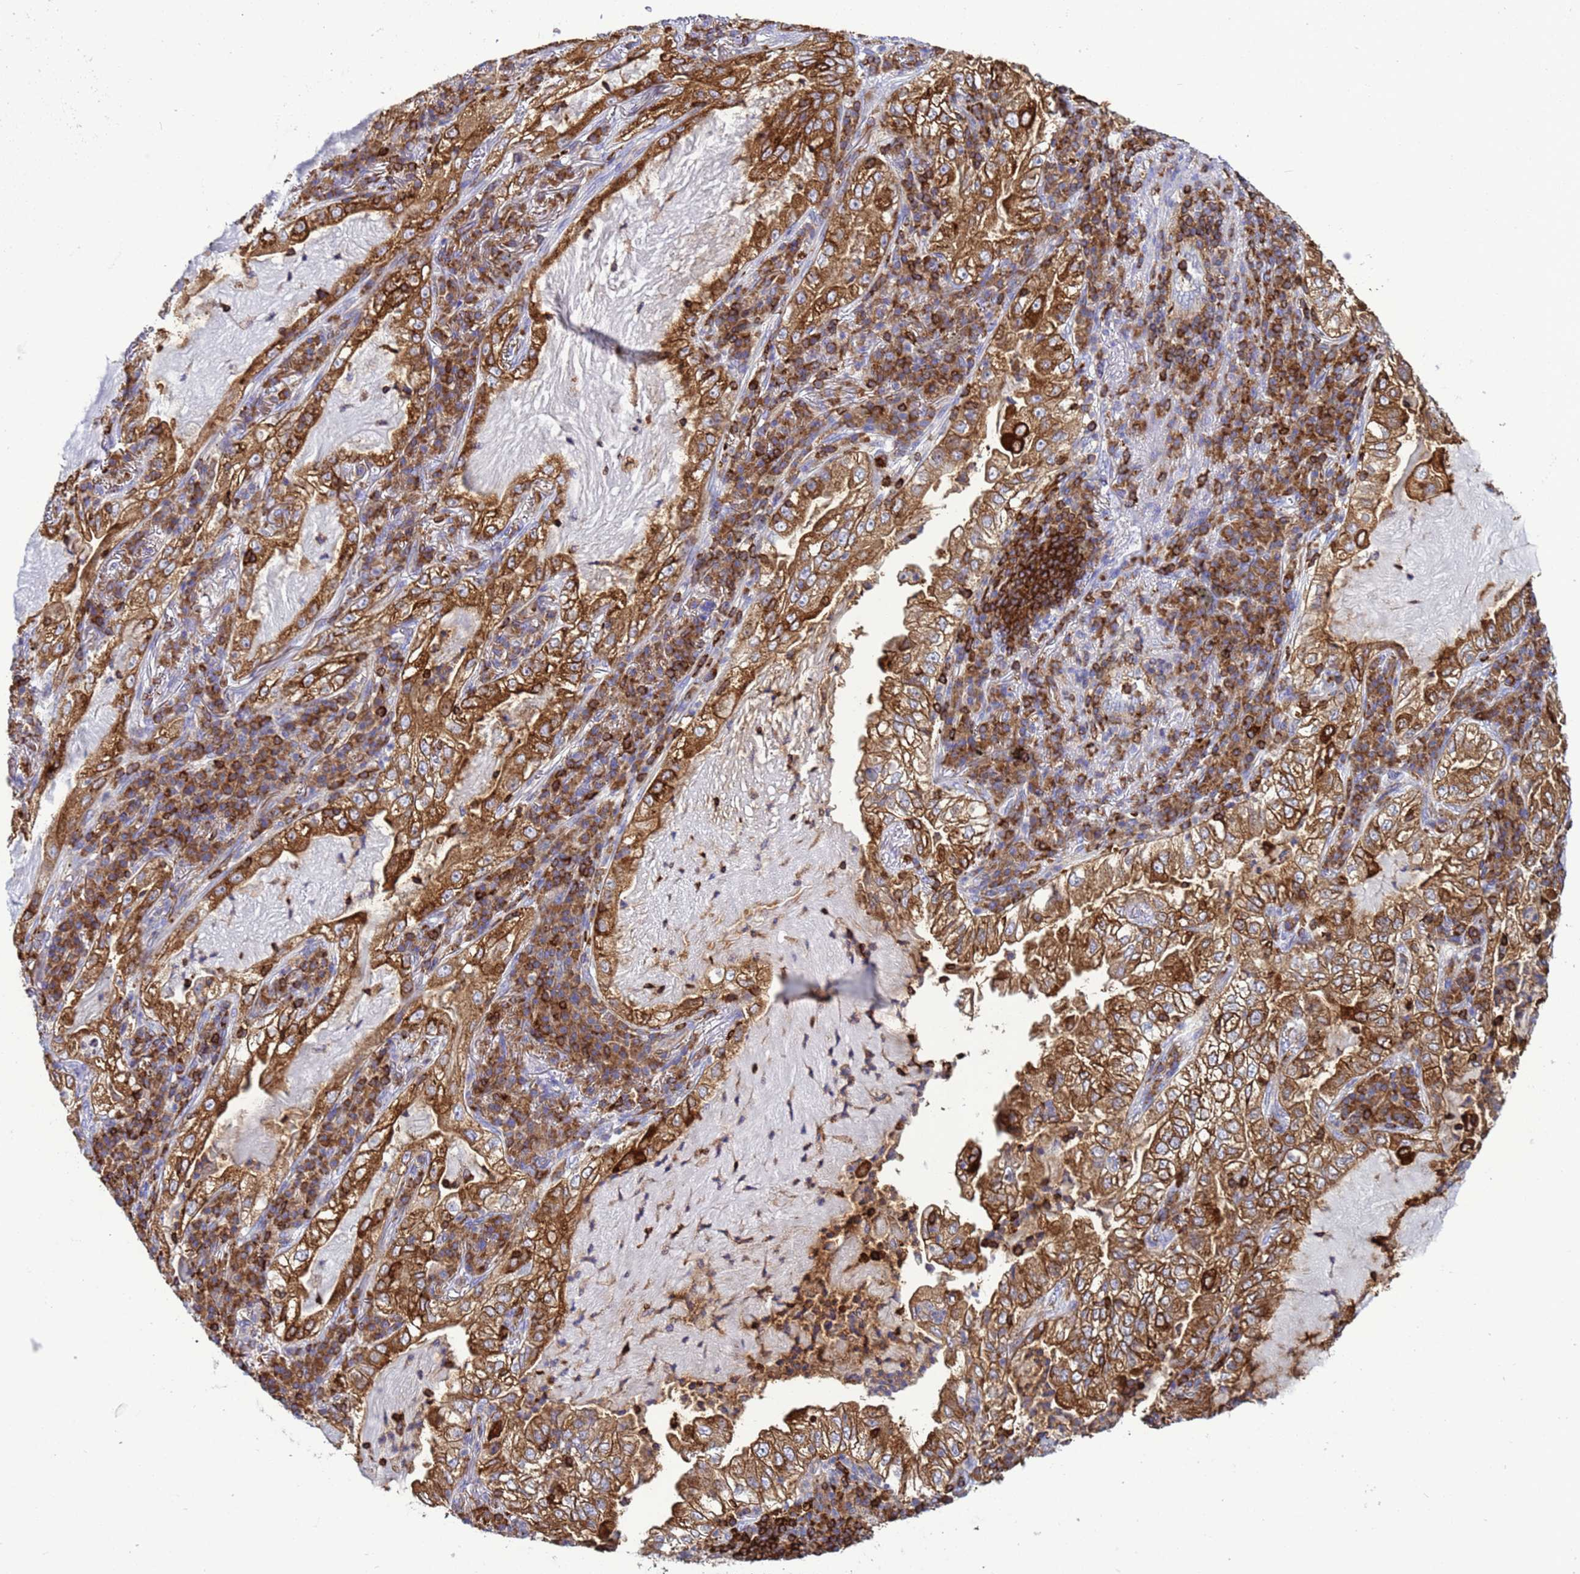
{"staining": {"intensity": "moderate", "quantity": ">75%", "location": "cytoplasmic/membranous"}, "tissue": "lung cancer", "cell_type": "Tumor cells", "image_type": "cancer", "snomed": [{"axis": "morphology", "description": "Adenocarcinoma, NOS"}, {"axis": "topography", "description": "Lung"}], "caption": "Protein analysis of lung adenocarcinoma tissue exhibits moderate cytoplasmic/membranous staining in approximately >75% of tumor cells.", "gene": "EZR", "patient": {"sex": "female", "age": 73}}